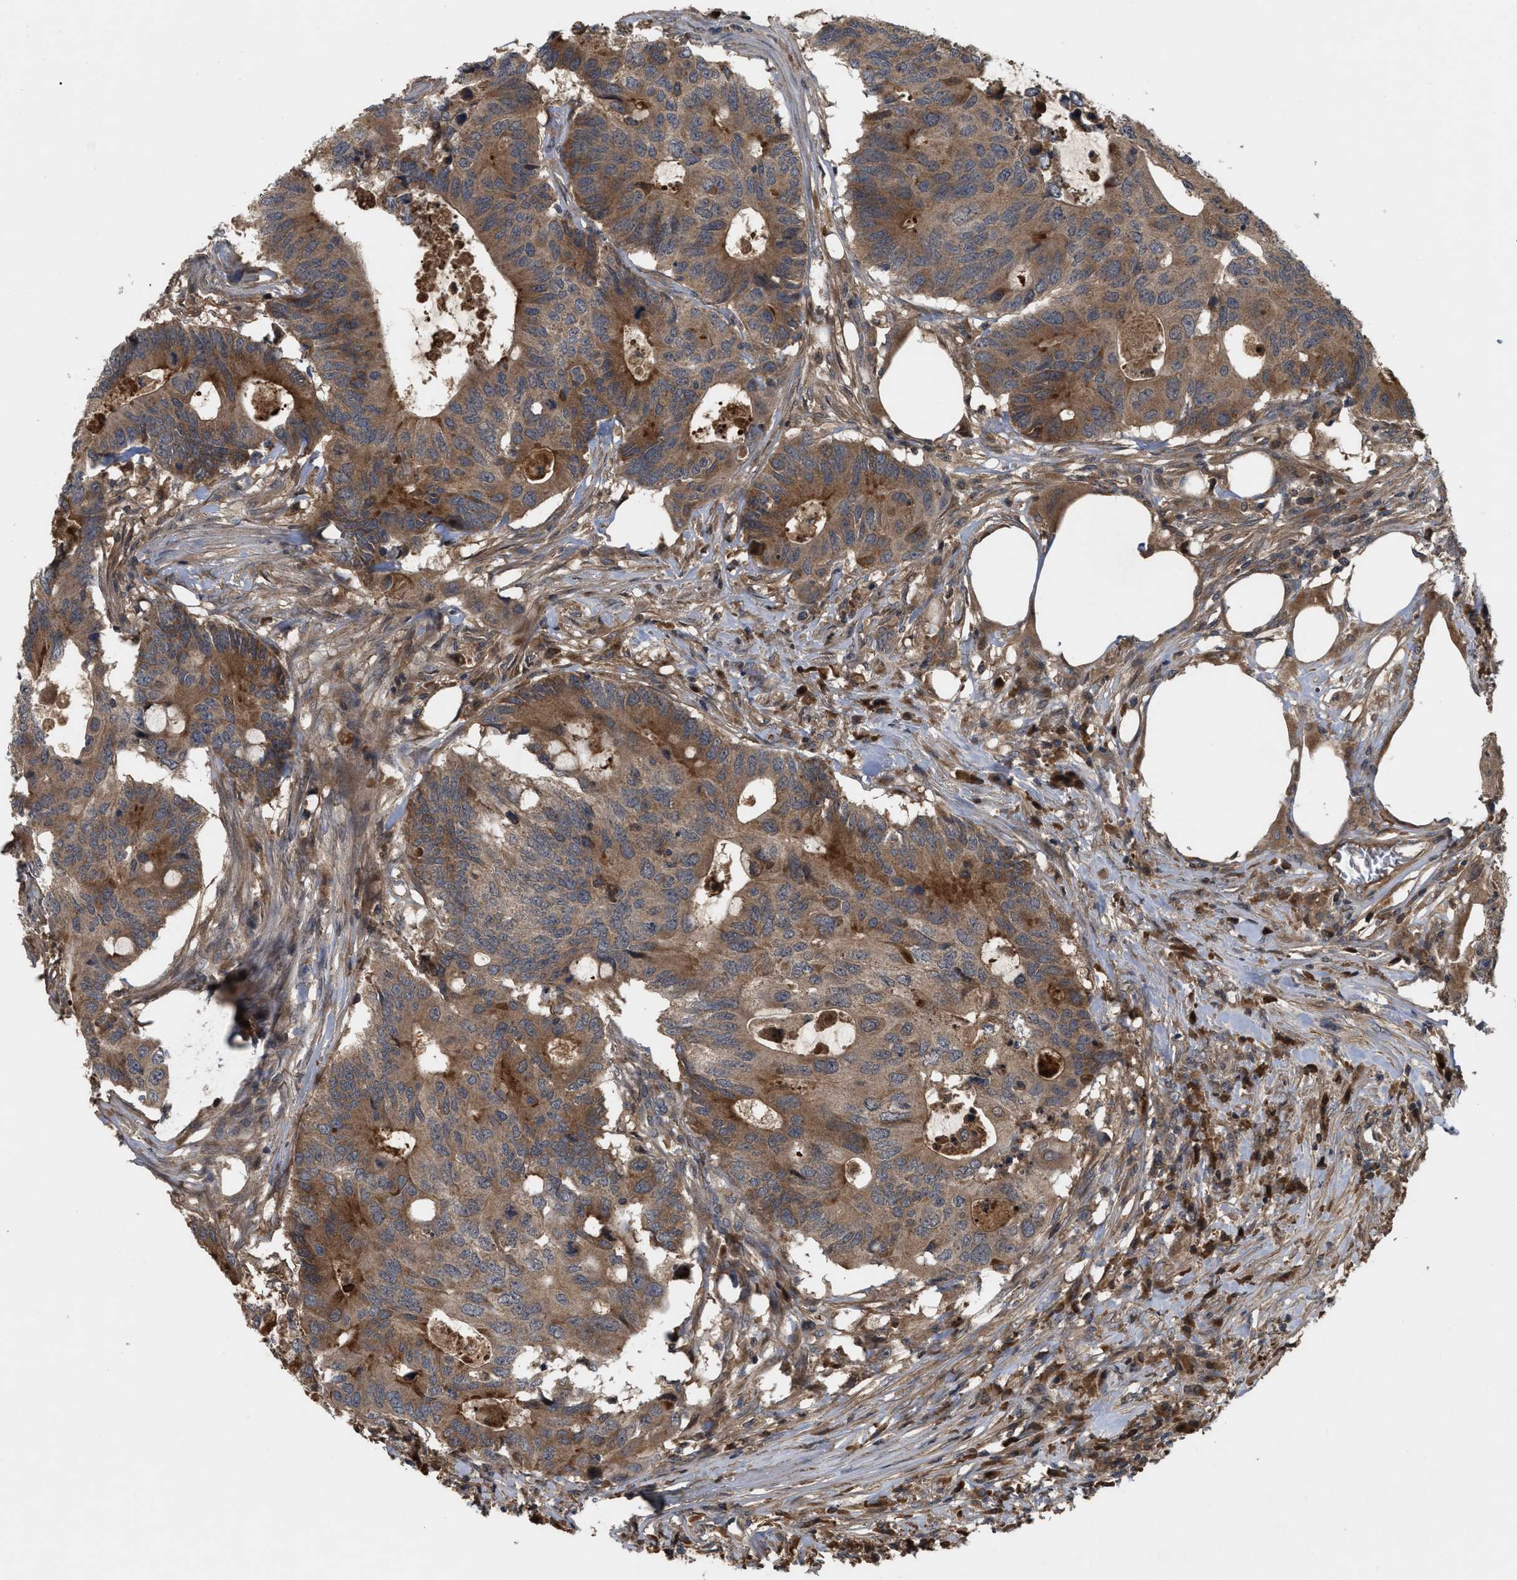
{"staining": {"intensity": "moderate", "quantity": ">75%", "location": "cytoplasmic/membranous"}, "tissue": "colorectal cancer", "cell_type": "Tumor cells", "image_type": "cancer", "snomed": [{"axis": "morphology", "description": "Adenocarcinoma, NOS"}, {"axis": "topography", "description": "Colon"}], "caption": "Human colorectal adenocarcinoma stained with a protein marker exhibits moderate staining in tumor cells.", "gene": "RAB2A", "patient": {"sex": "male", "age": 71}}